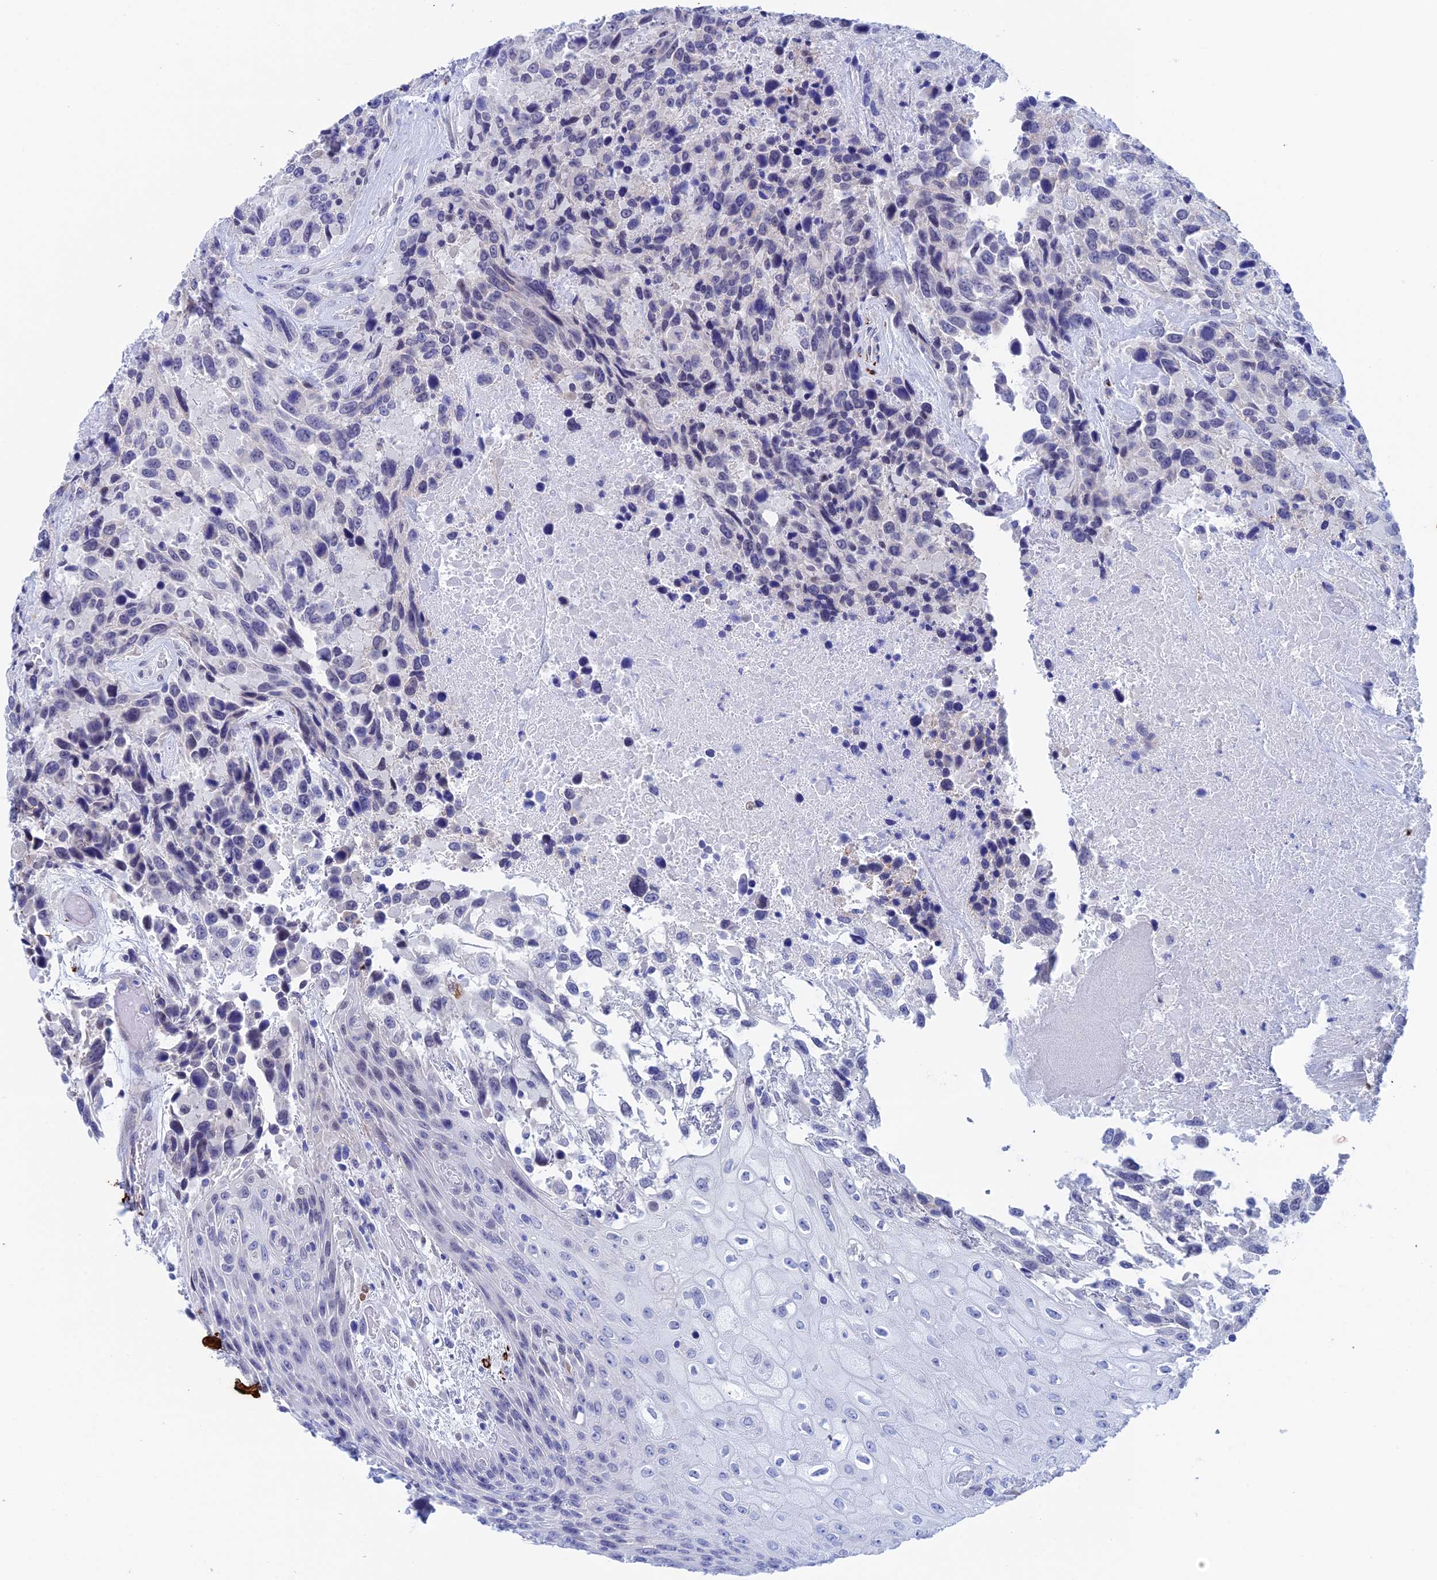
{"staining": {"intensity": "negative", "quantity": "none", "location": "none"}, "tissue": "urothelial cancer", "cell_type": "Tumor cells", "image_type": "cancer", "snomed": [{"axis": "morphology", "description": "Urothelial carcinoma, High grade"}, {"axis": "topography", "description": "Urinary bladder"}], "caption": "High-grade urothelial carcinoma was stained to show a protein in brown. There is no significant positivity in tumor cells. Brightfield microscopy of immunohistochemistry (IHC) stained with DAB (brown) and hematoxylin (blue), captured at high magnification.", "gene": "WDR83", "patient": {"sex": "female", "age": 70}}